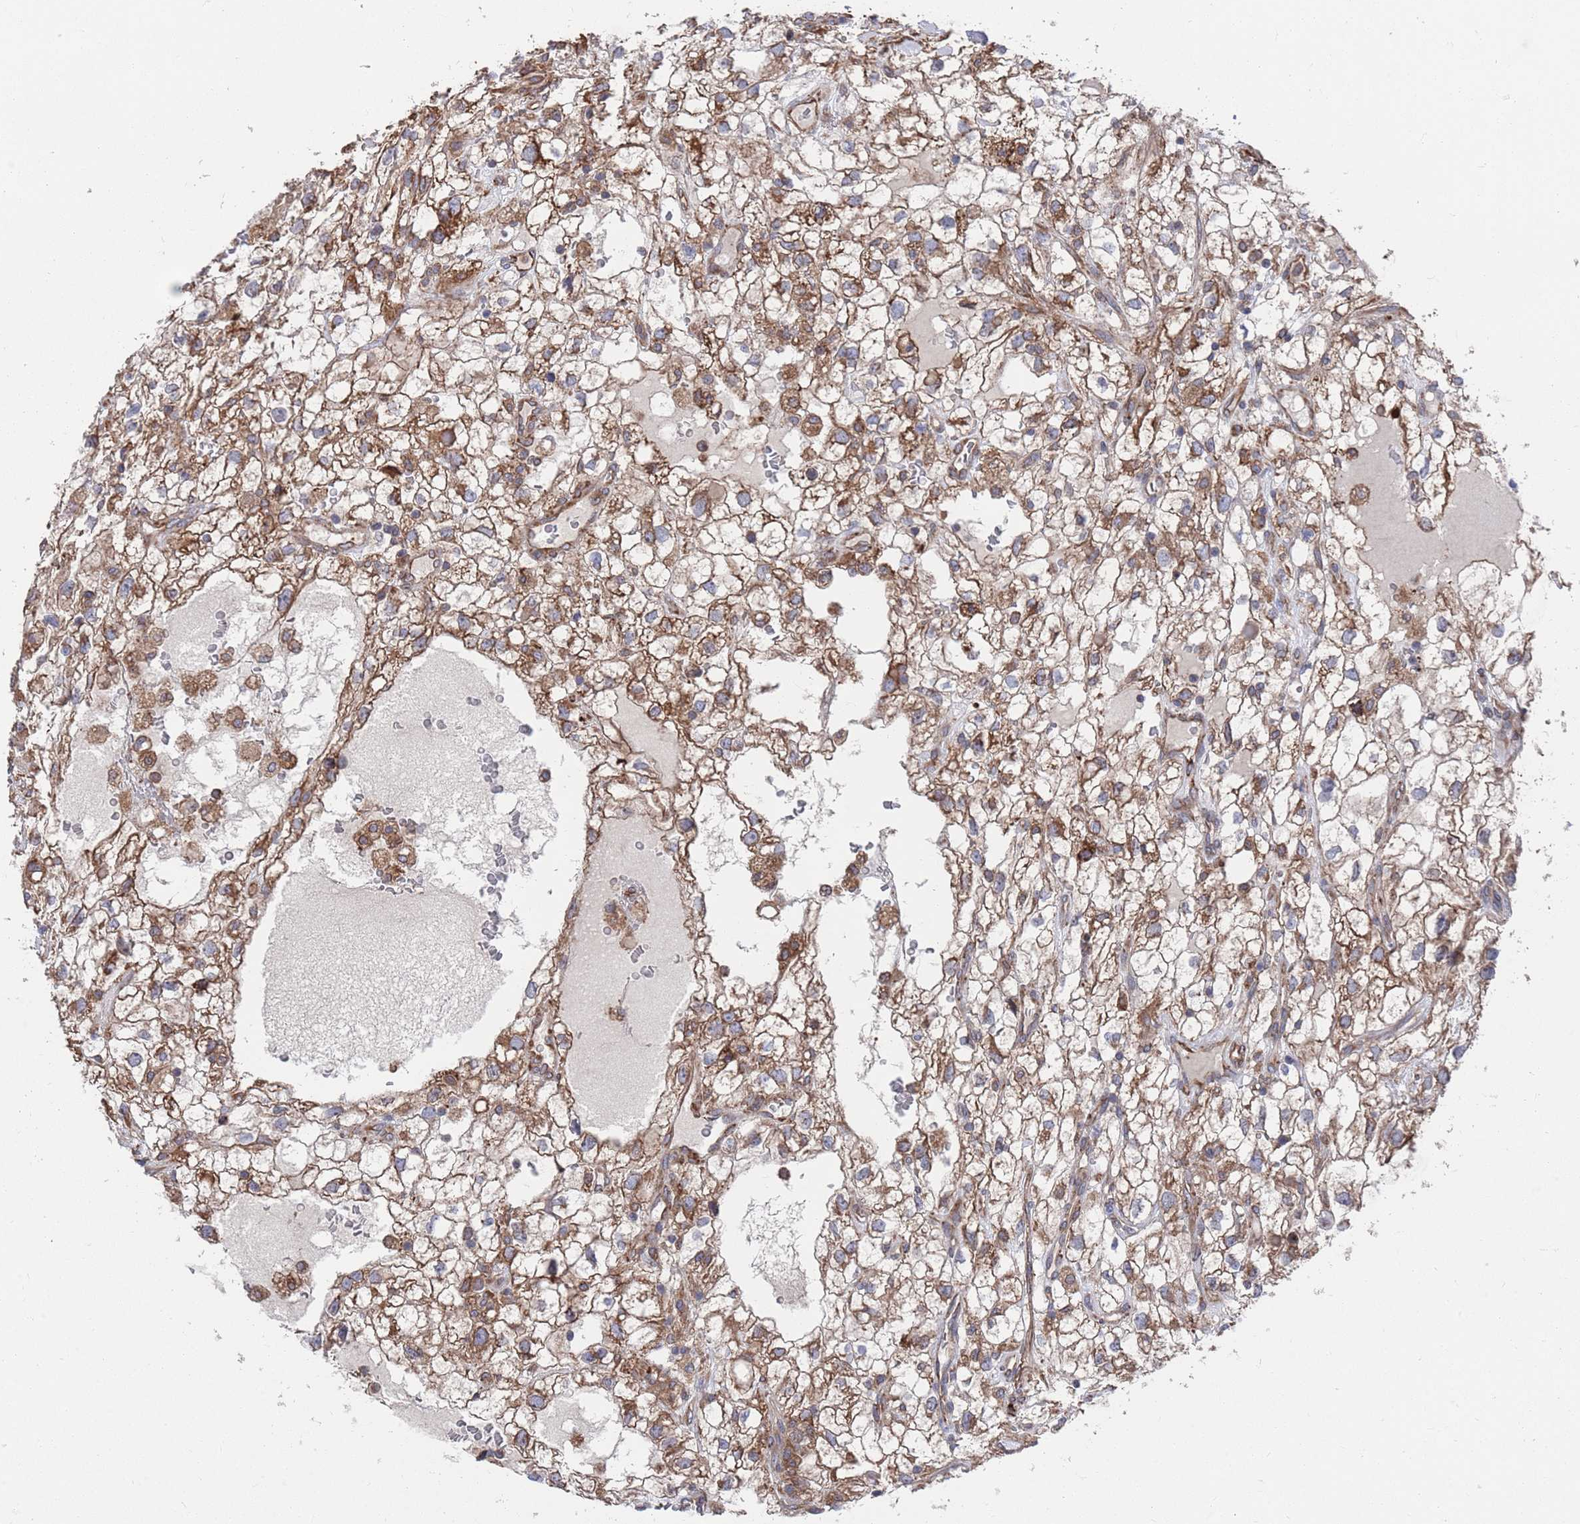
{"staining": {"intensity": "moderate", "quantity": ">75%", "location": "cytoplasmic/membranous"}, "tissue": "renal cancer", "cell_type": "Tumor cells", "image_type": "cancer", "snomed": [{"axis": "morphology", "description": "Adenocarcinoma, NOS"}, {"axis": "topography", "description": "Kidney"}], "caption": "Protein staining of adenocarcinoma (renal) tissue shows moderate cytoplasmic/membranous staining in approximately >75% of tumor cells.", "gene": "GID8", "patient": {"sex": "male", "age": 59}}